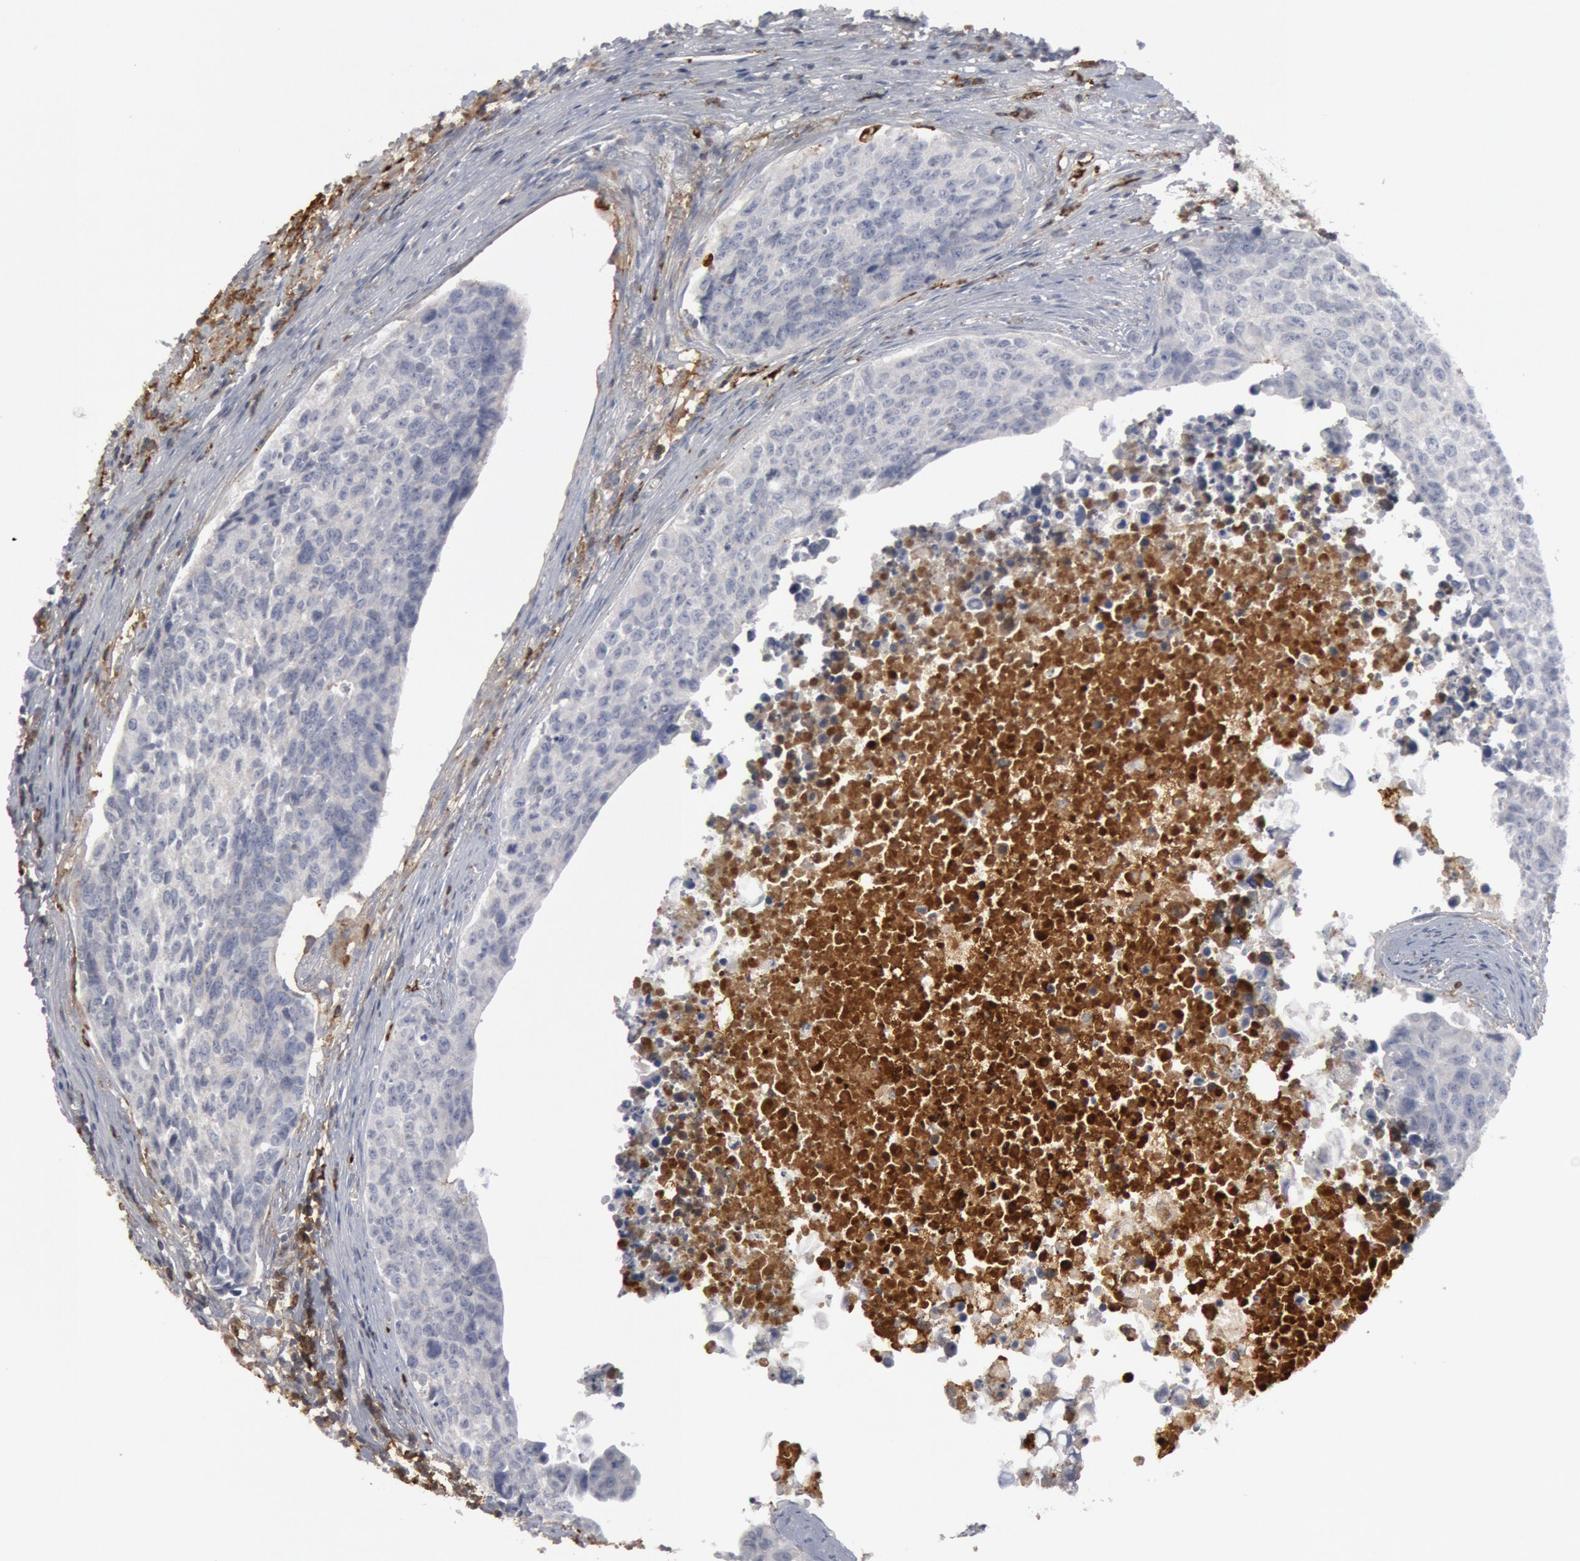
{"staining": {"intensity": "negative", "quantity": "none", "location": "none"}, "tissue": "urothelial cancer", "cell_type": "Tumor cells", "image_type": "cancer", "snomed": [{"axis": "morphology", "description": "Urothelial carcinoma, High grade"}, {"axis": "topography", "description": "Urinary bladder"}], "caption": "IHC of urothelial cancer exhibits no staining in tumor cells.", "gene": "C1QC", "patient": {"sex": "male", "age": 81}}